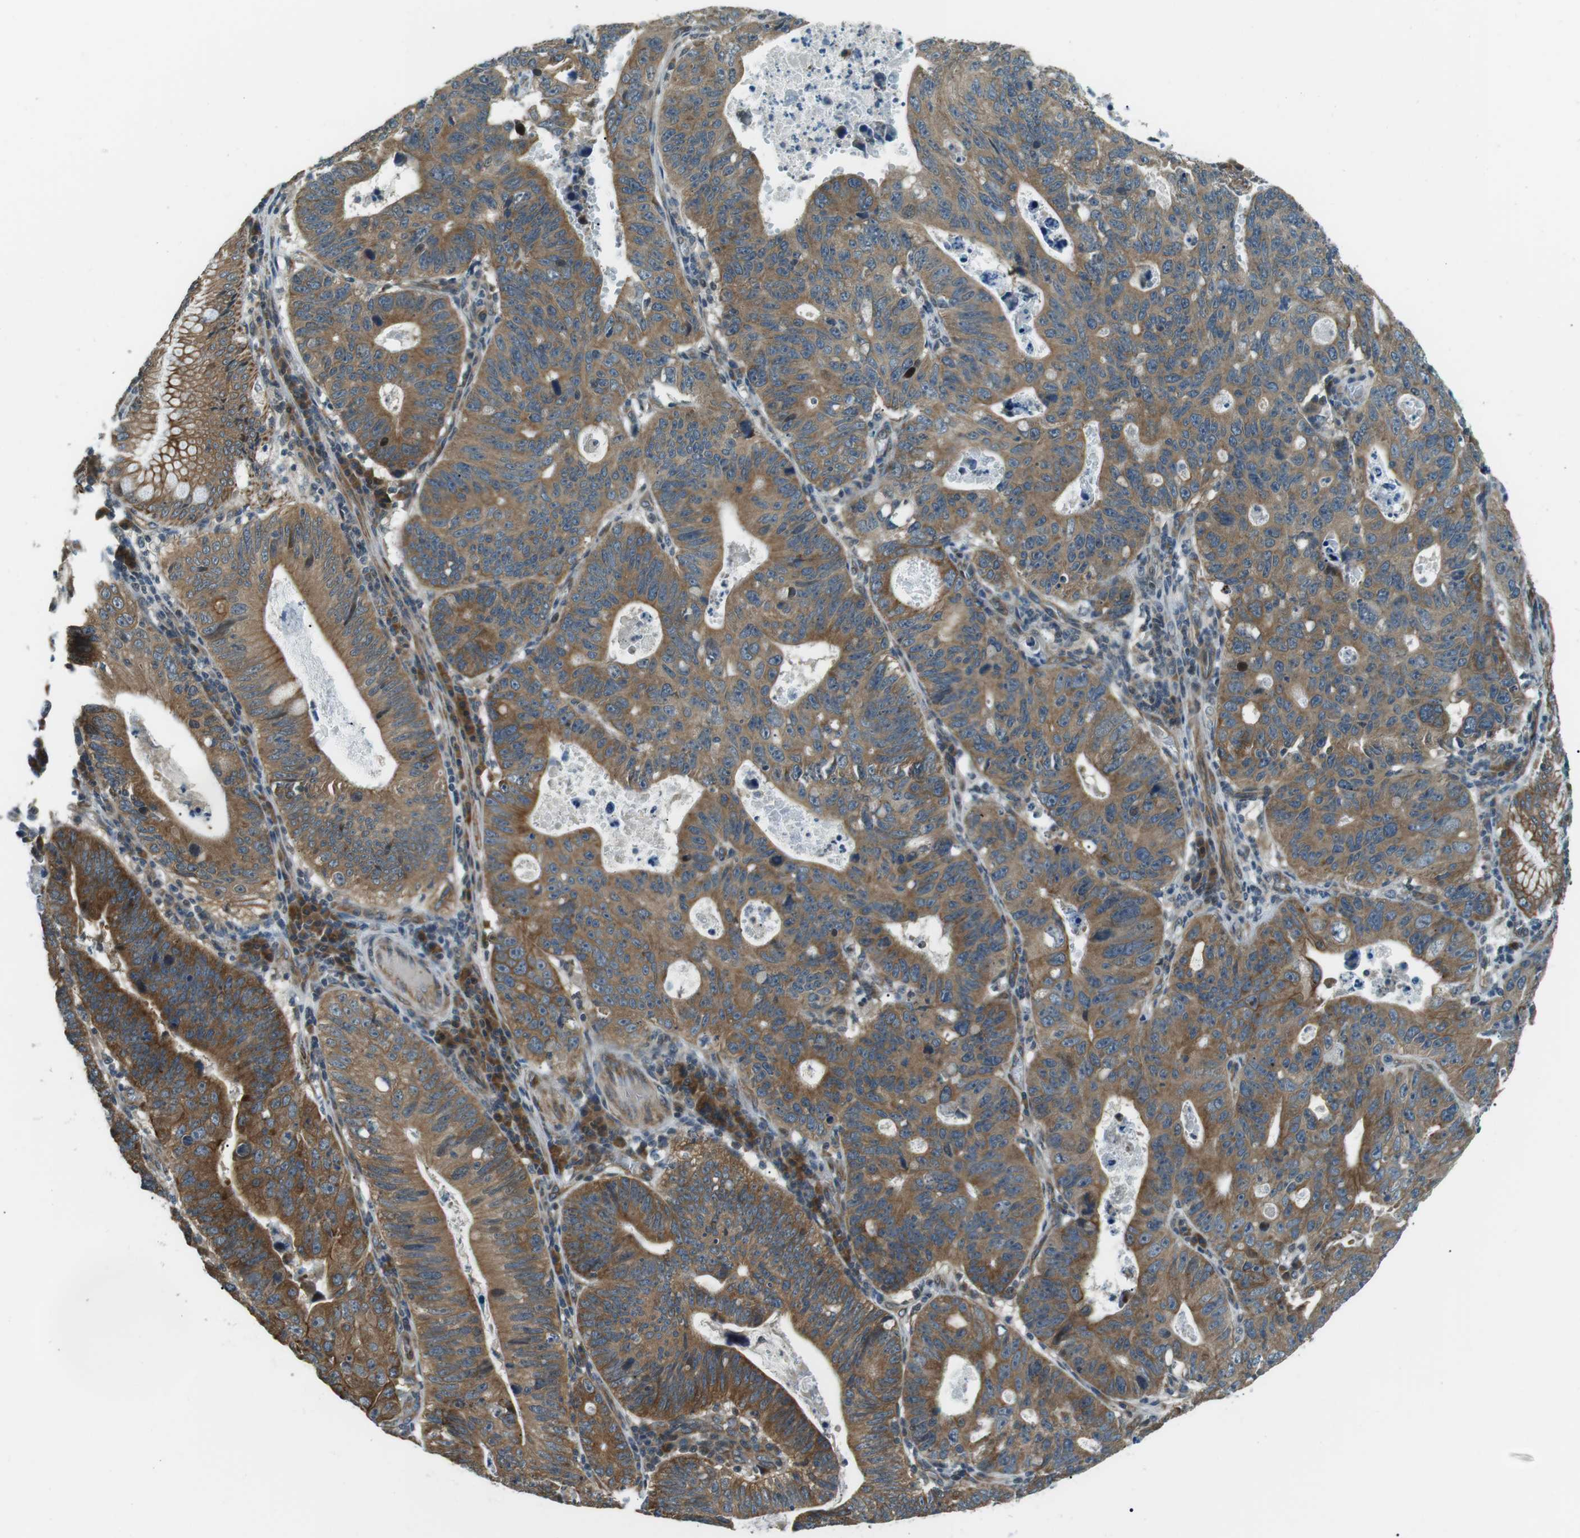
{"staining": {"intensity": "moderate", "quantity": ">75%", "location": "cytoplasmic/membranous"}, "tissue": "stomach cancer", "cell_type": "Tumor cells", "image_type": "cancer", "snomed": [{"axis": "morphology", "description": "Adenocarcinoma, NOS"}, {"axis": "topography", "description": "Stomach"}], "caption": "The image shows staining of adenocarcinoma (stomach), revealing moderate cytoplasmic/membranous protein positivity (brown color) within tumor cells.", "gene": "TMEM74", "patient": {"sex": "male", "age": 59}}